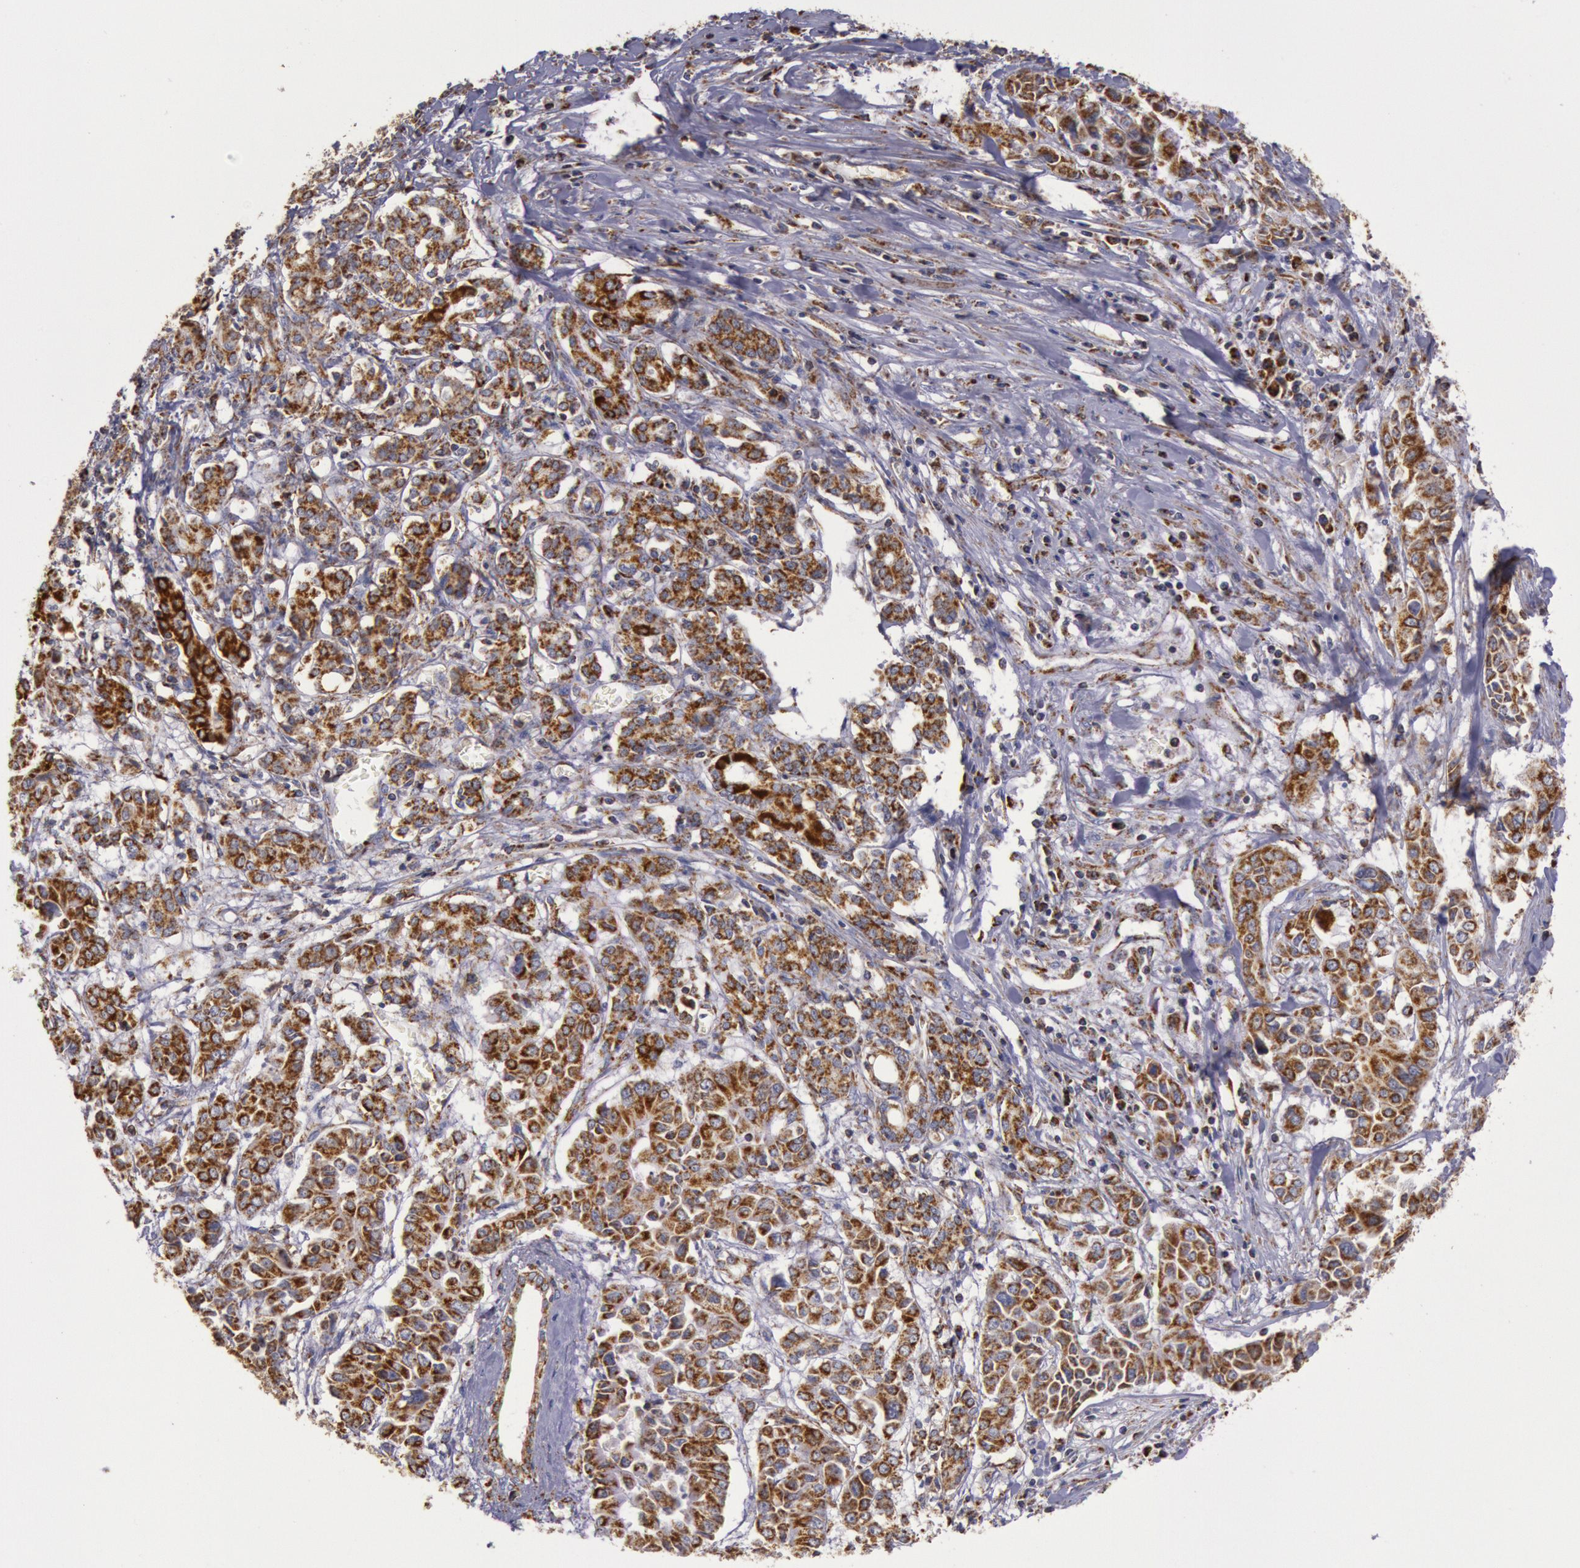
{"staining": {"intensity": "moderate", "quantity": ">75%", "location": "cytoplasmic/membranous"}, "tissue": "pancreatic cancer", "cell_type": "Tumor cells", "image_type": "cancer", "snomed": [{"axis": "morphology", "description": "Adenocarcinoma, NOS"}, {"axis": "topography", "description": "Pancreas"}], "caption": "A brown stain highlights moderate cytoplasmic/membranous staining of a protein in human pancreatic adenocarcinoma tumor cells.", "gene": "CYC1", "patient": {"sex": "female", "age": 52}}